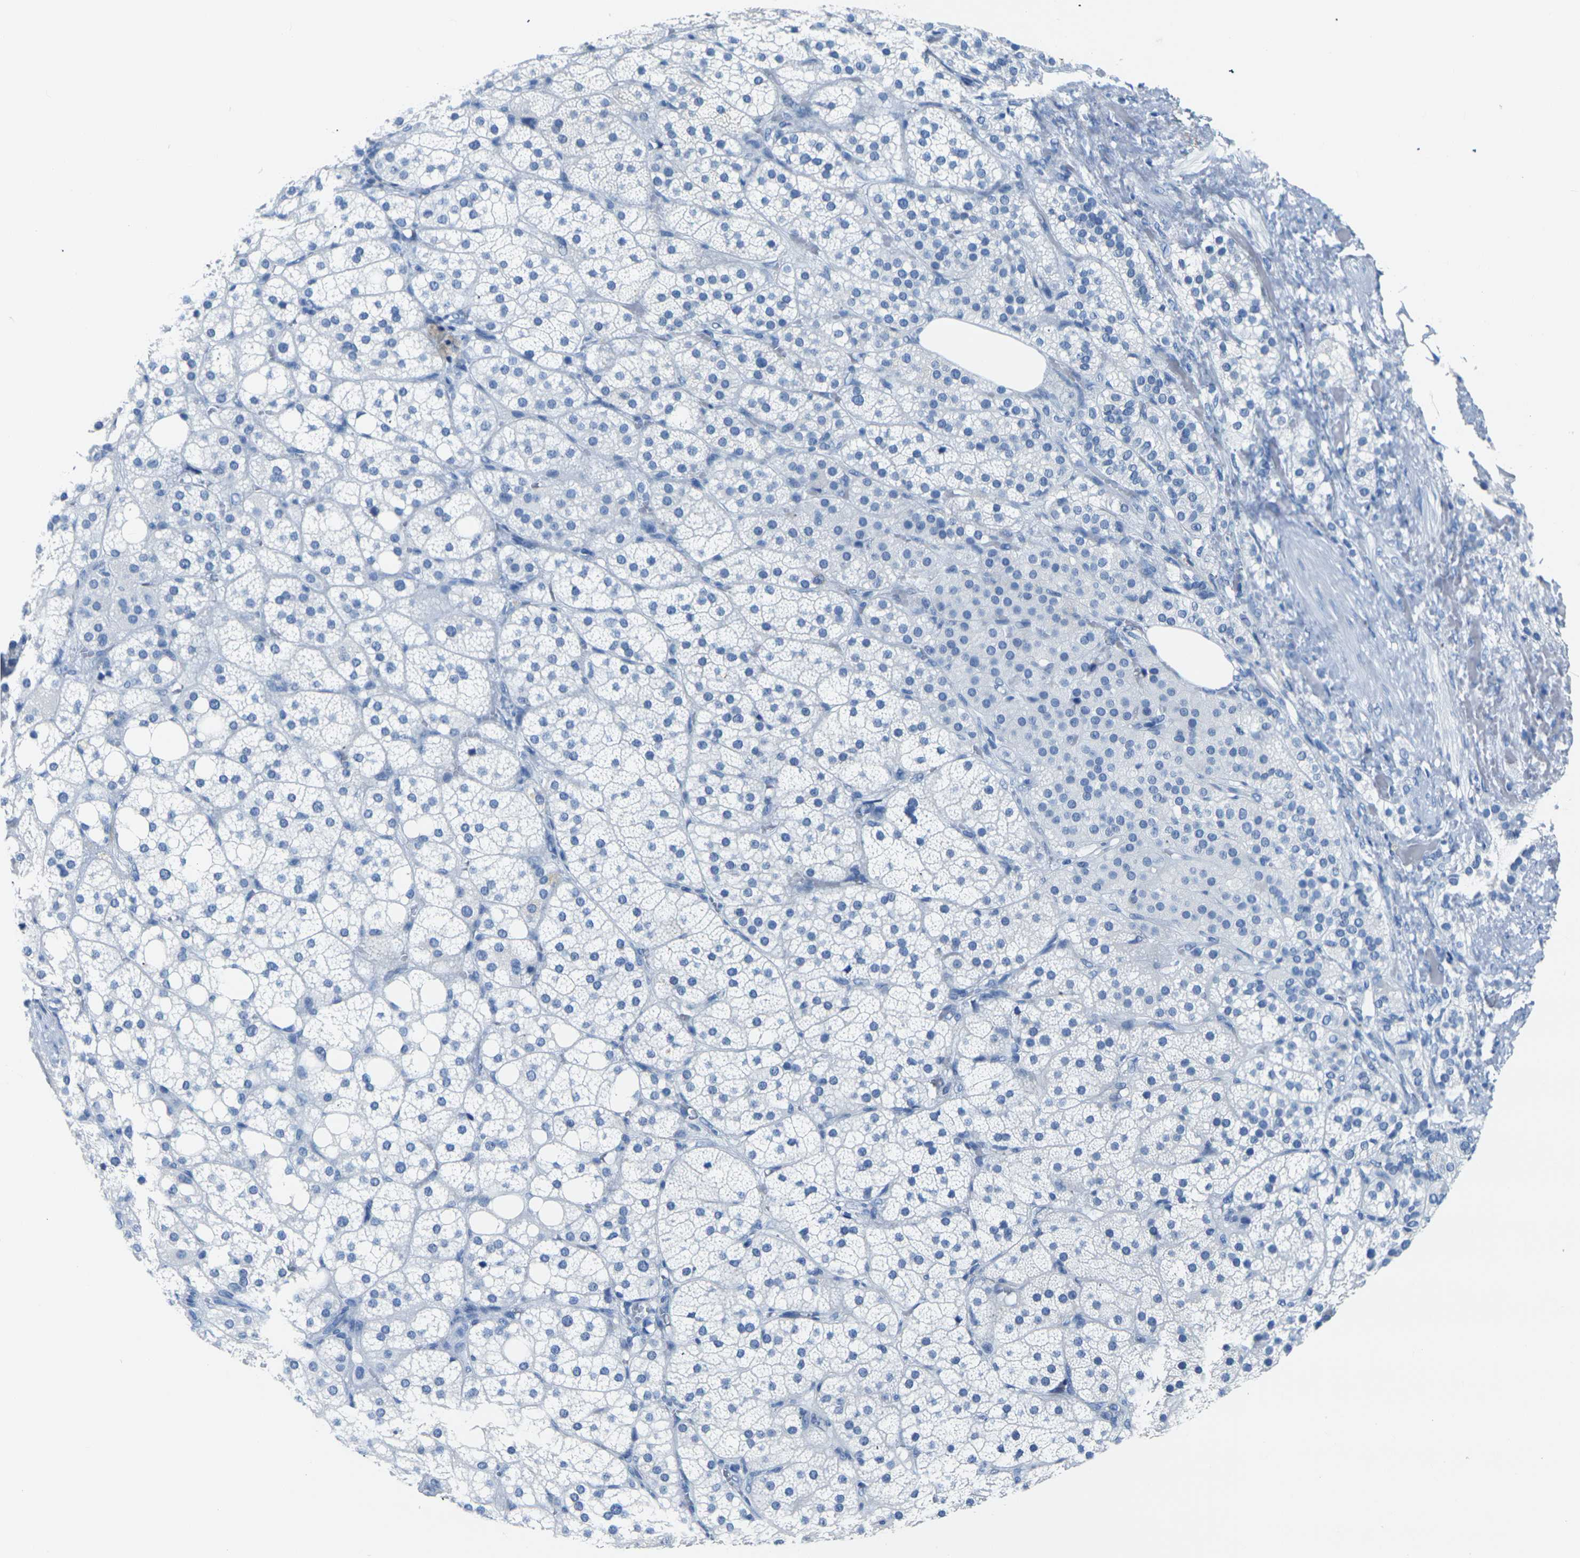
{"staining": {"intensity": "negative", "quantity": "none", "location": "none"}, "tissue": "adrenal gland", "cell_type": "Glandular cells", "image_type": "normal", "snomed": [{"axis": "morphology", "description": "Normal tissue, NOS"}, {"axis": "topography", "description": "Adrenal gland"}], "caption": "IHC photomicrograph of unremarkable adrenal gland stained for a protein (brown), which exhibits no positivity in glandular cells.", "gene": "CLDN7", "patient": {"sex": "female", "age": 59}}